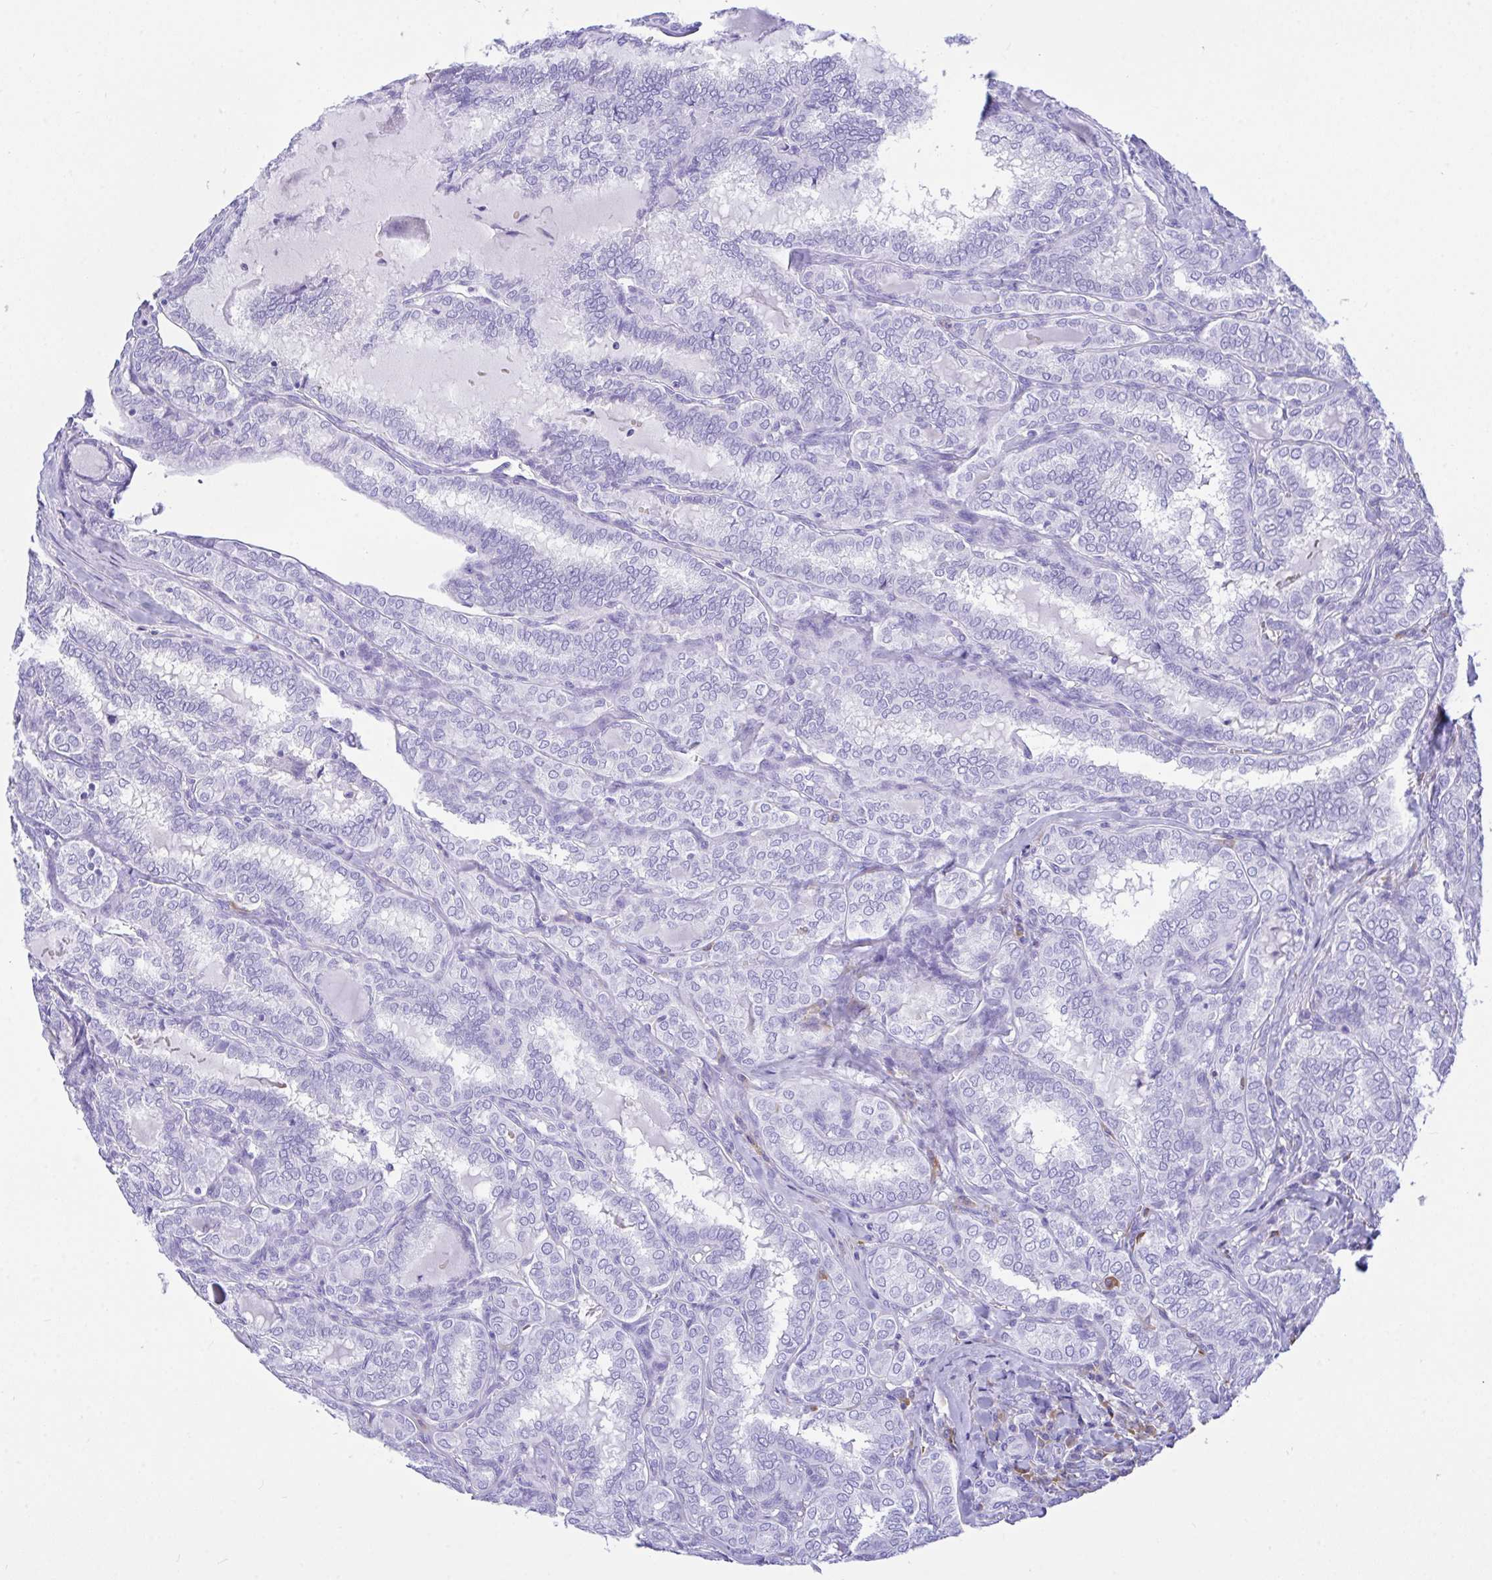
{"staining": {"intensity": "negative", "quantity": "none", "location": "none"}, "tissue": "thyroid cancer", "cell_type": "Tumor cells", "image_type": "cancer", "snomed": [{"axis": "morphology", "description": "Papillary adenocarcinoma, NOS"}, {"axis": "topography", "description": "Thyroid gland"}], "caption": "Human thyroid papillary adenocarcinoma stained for a protein using immunohistochemistry (IHC) demonstrates no expression in tumor cells.", "gene": "BEST4", "patient": {"sex": "female", "age": 30}}